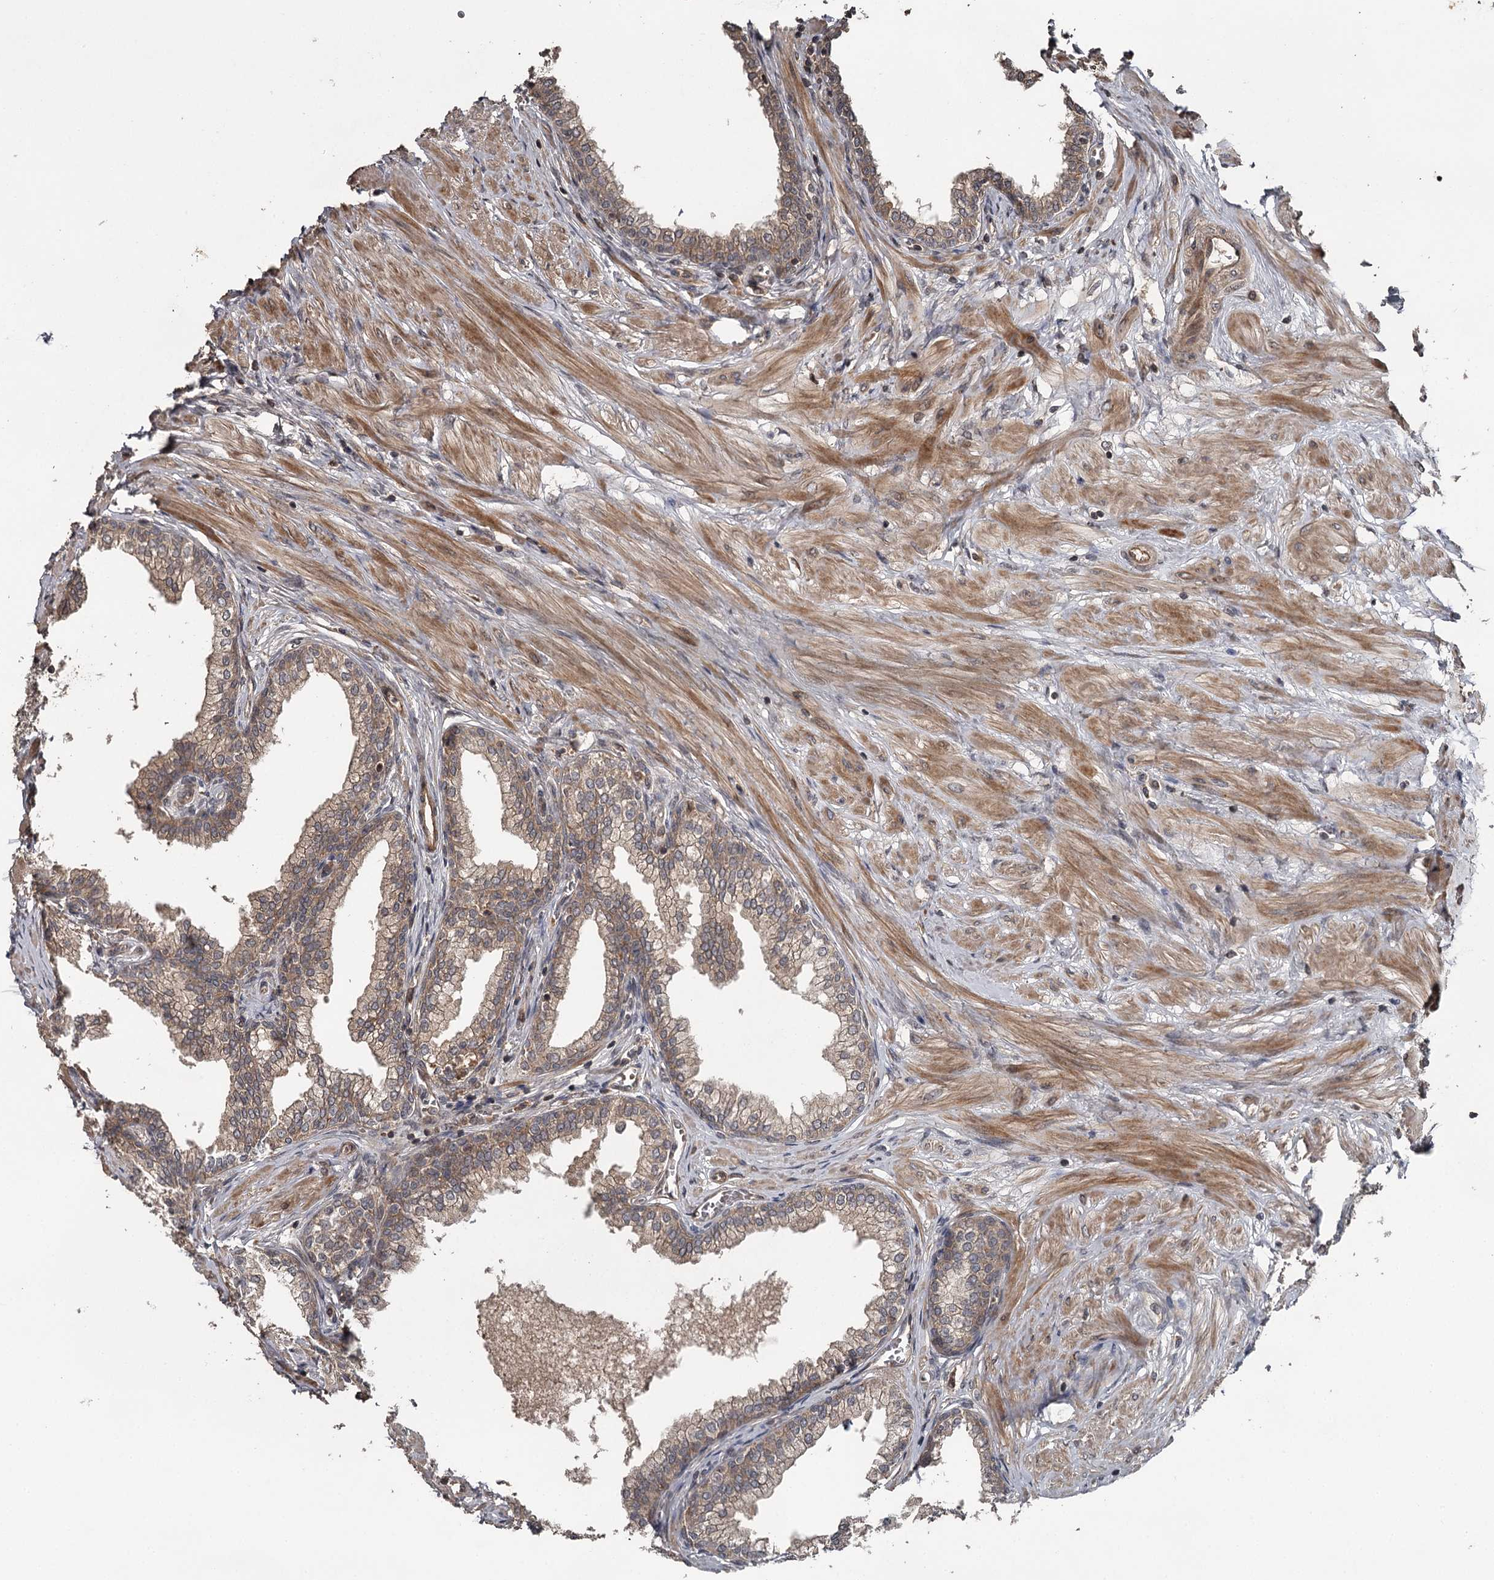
{"staining": {"intensity": "moderate", "quantity": ">75%", "location": "cytoplasmic/membranous"}, "tissue": "prostate", "cell_type": "Glandular cells", "image_type": "normal", "snomed": [{"axis": "morphology", "description": "Normal tissue, NOS"}, {"axis": "morphology", "description": "Urothelial carcinoma, Low grade"}, {"axis": "topography", "description": "Urinary bladder"}, {"axis": "topography", "description": "Prostate"}], "caption": "A histopathology image of human prostate stained for a protein demonstrates moderate cytoplasmic/membranous brown staining in glandular cells.", "gene": "RAB21", "patient": {"sex": "male", "age": 60}}